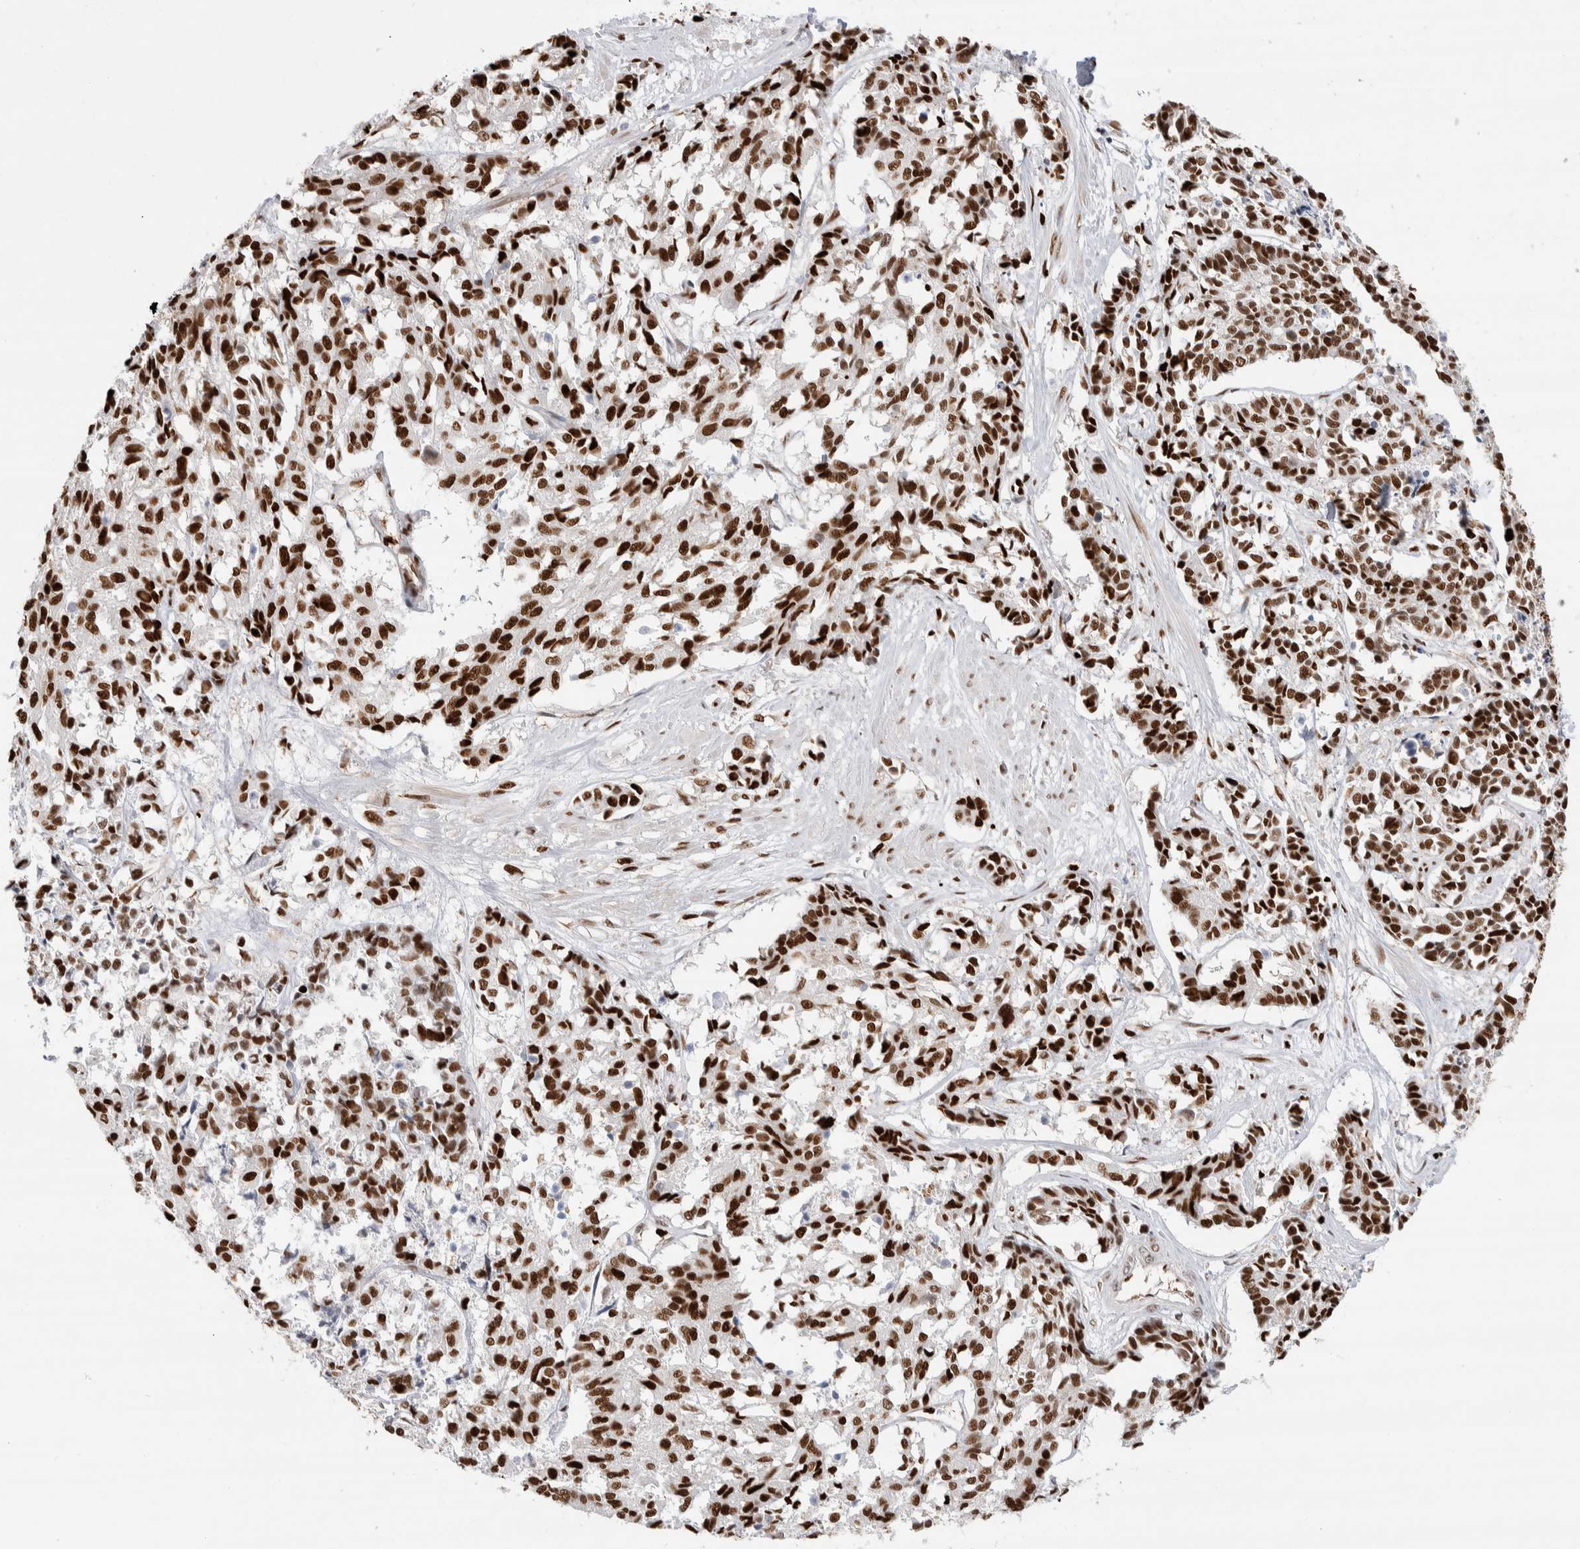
{"staining": {"intensity": "strong", "quantity": ">75%", "location": "nuclear"}, "tissue": "cervical cancer", "cell_type": "Tumor cells", "image_type": "cancer", "snomed": [{"axis": "morphology", "description": "Squamous cell carcinoma, NOS"}, {"axis": "topography", "description": "Cervix"}], "caption": "Immunohistochemistry photomicrograph of neoplastic tissue: squamous cell carcinoma (cervical) stained using immunohistochemistry (IHC) reveals high levels of strong protein expression localized specifically in the nuclear of tumor cells, appearing as a nuclear brown color.", "gene": "RNASEK-C17orf49", "patient": {"sex": "female", "age": 35}}